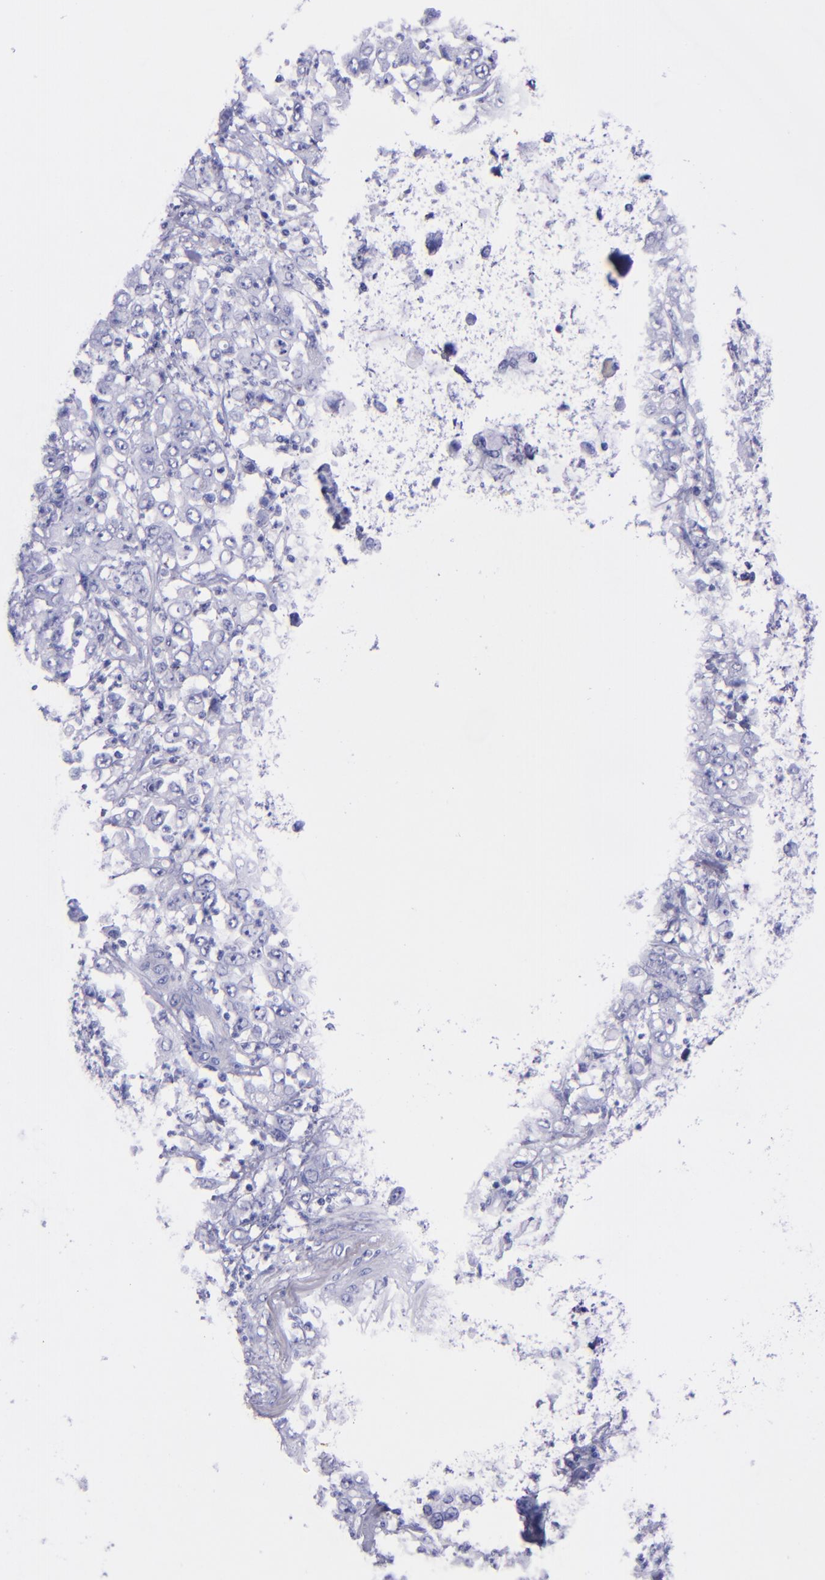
{"staining": {"intensity": "negative", "quantity": "none", "location": "none"}, "tissue": "stomach cancer", "cell_type": "Tumor cells", "image_type": "cancer", "snomed": [{"axis": "morphology", "description": "Adenocarcinoma, NOS"}, {"axis": "topography", "description": "Stomach, lower"}], "caption": "There is no significant staining in tumor cells of stomach cancer (adenocarcinoma).", "gene": "LAG3", "patient": {"sex": "female", "age": 71}}